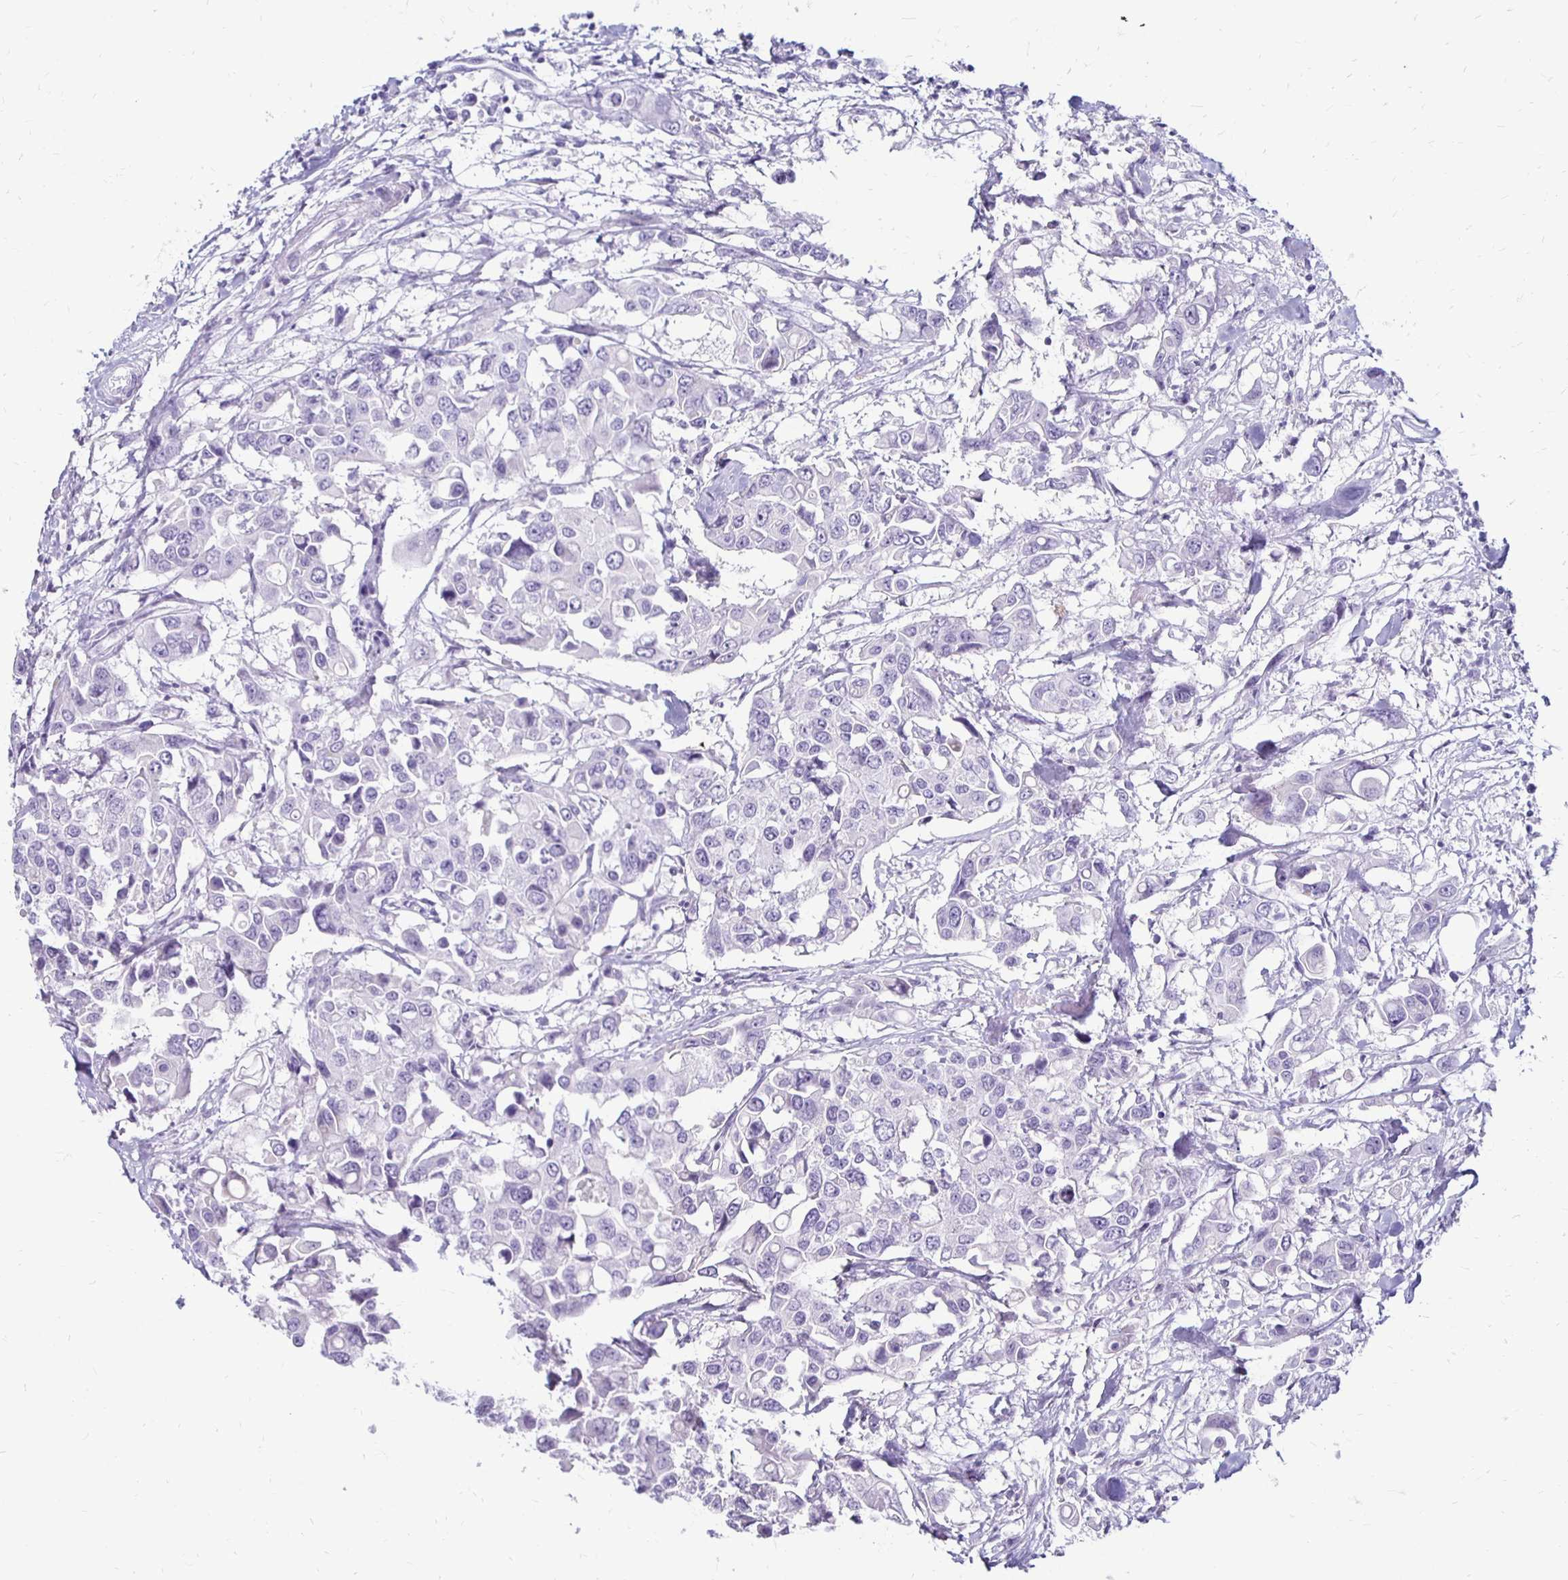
{"staining": {"intensity": "negative", "quantity": "none", "location": "none"}, "tissue": "colorectal cancer", "cell_type": "Tumor cells", "image_type": "cancer", "snomed": [{"axis": "morphology", "description": "Adenocarcinoma, NOS"}, {"axis": "topography", "description": "Colon"}], "caption": "Tumor cells are negative for brown protein staining in colorectal cancer.", "gene": "RYR1", "patient": {"sex": "male", "age": 77}}